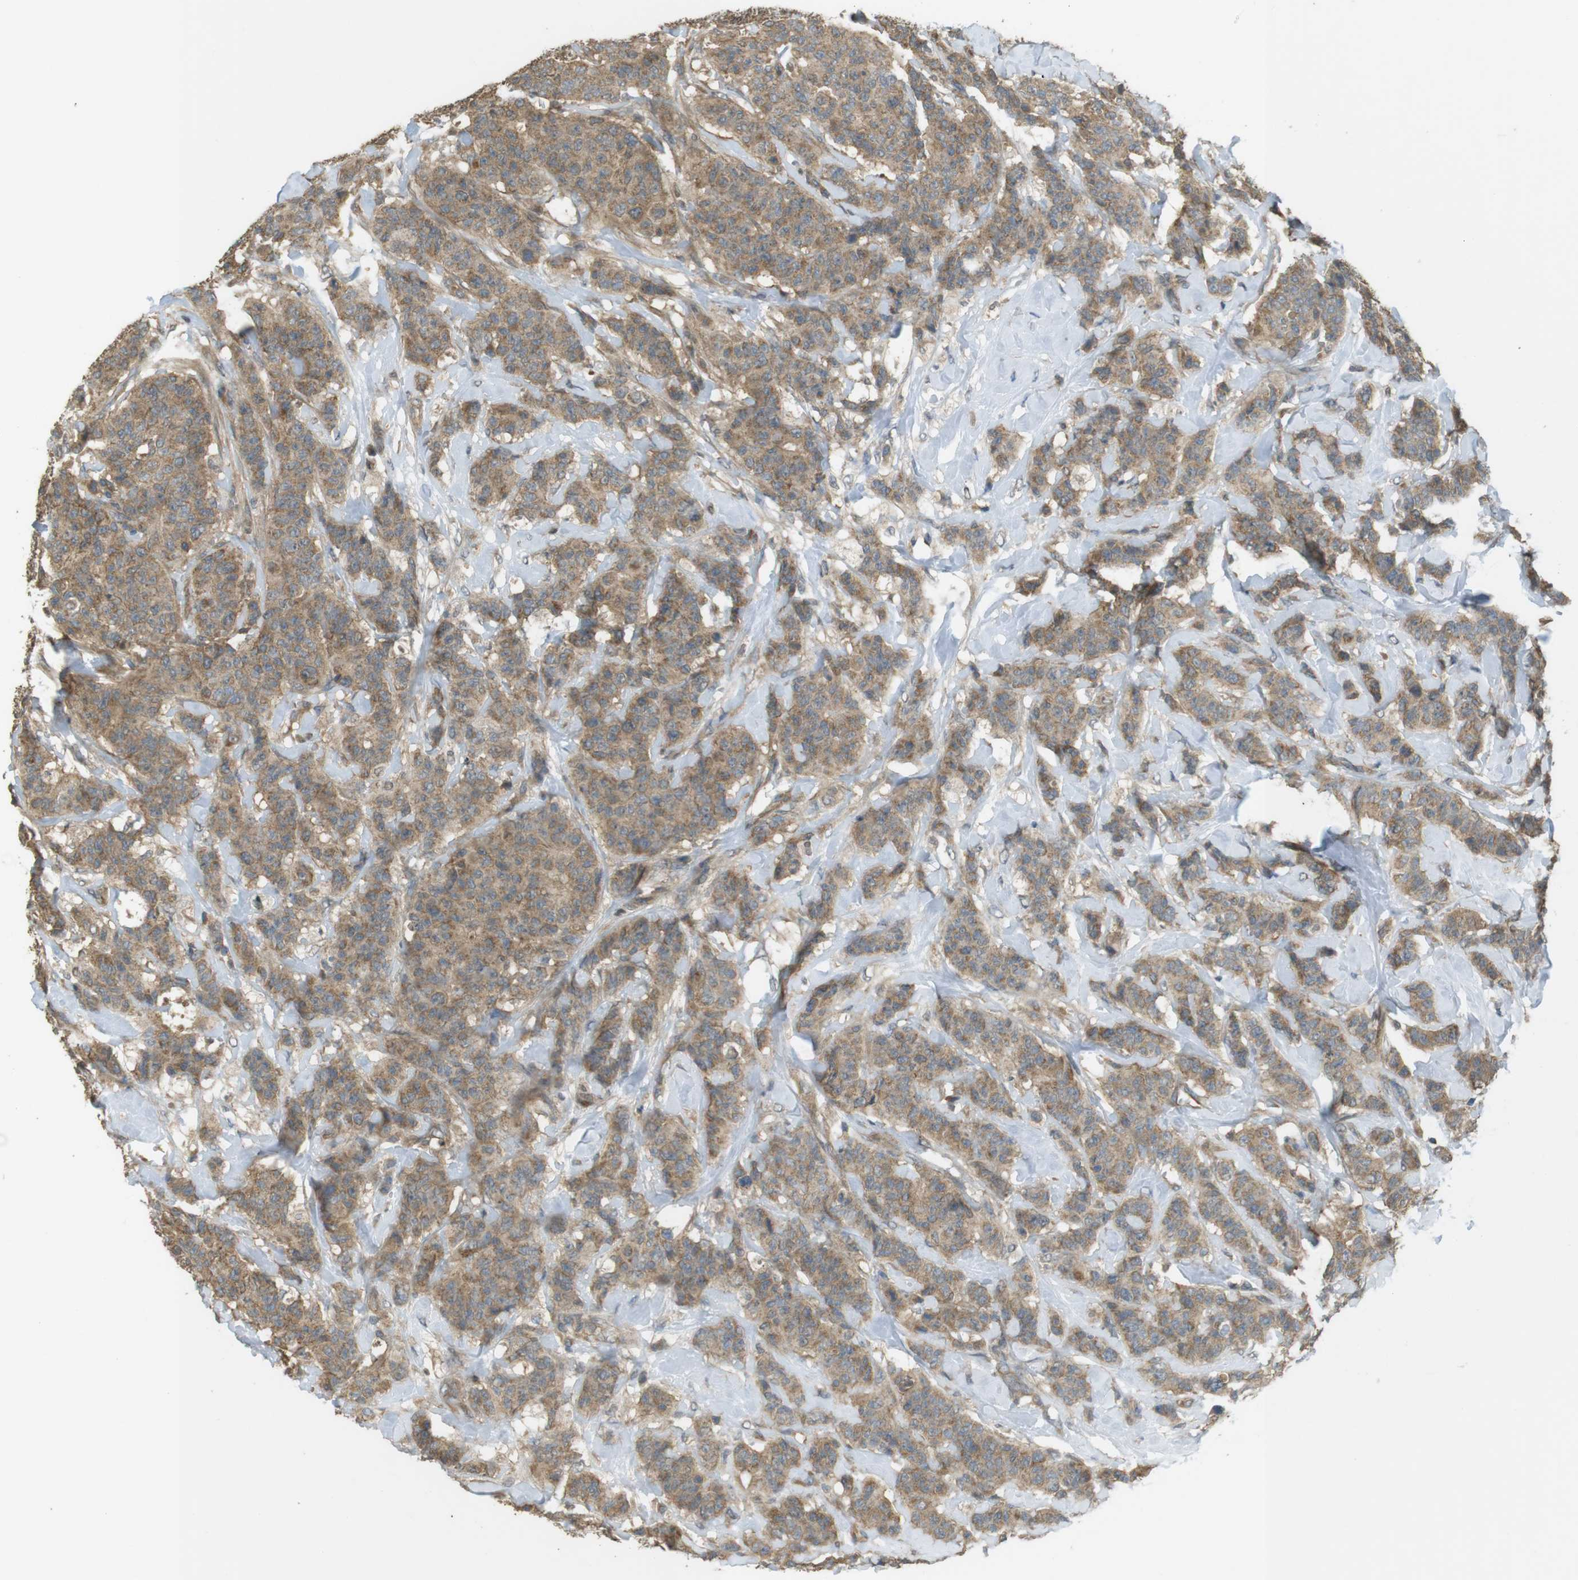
{"staining": {"intensity": "moderate", "quantity": ">75%", "location": "cytoplasmic/membranous"}, "tissue": "breast cancer", "cell_type": "Tumor cells", "image_type": "cancer", "snomed": [{"axis": "morphology", "description": "Normal tissue, NOS"}, {"axis": "morphology", "description": "Duct carcinoma"}, {"axis": "topography", "description": "Breast"}], "caption": "A brown stain labels moderate cytoplasmic/membranous positivity of a protein in breast cancer tumor cells.", "gene": "ZDHHC20", "patient": {"sex": "female", "age": 40}}